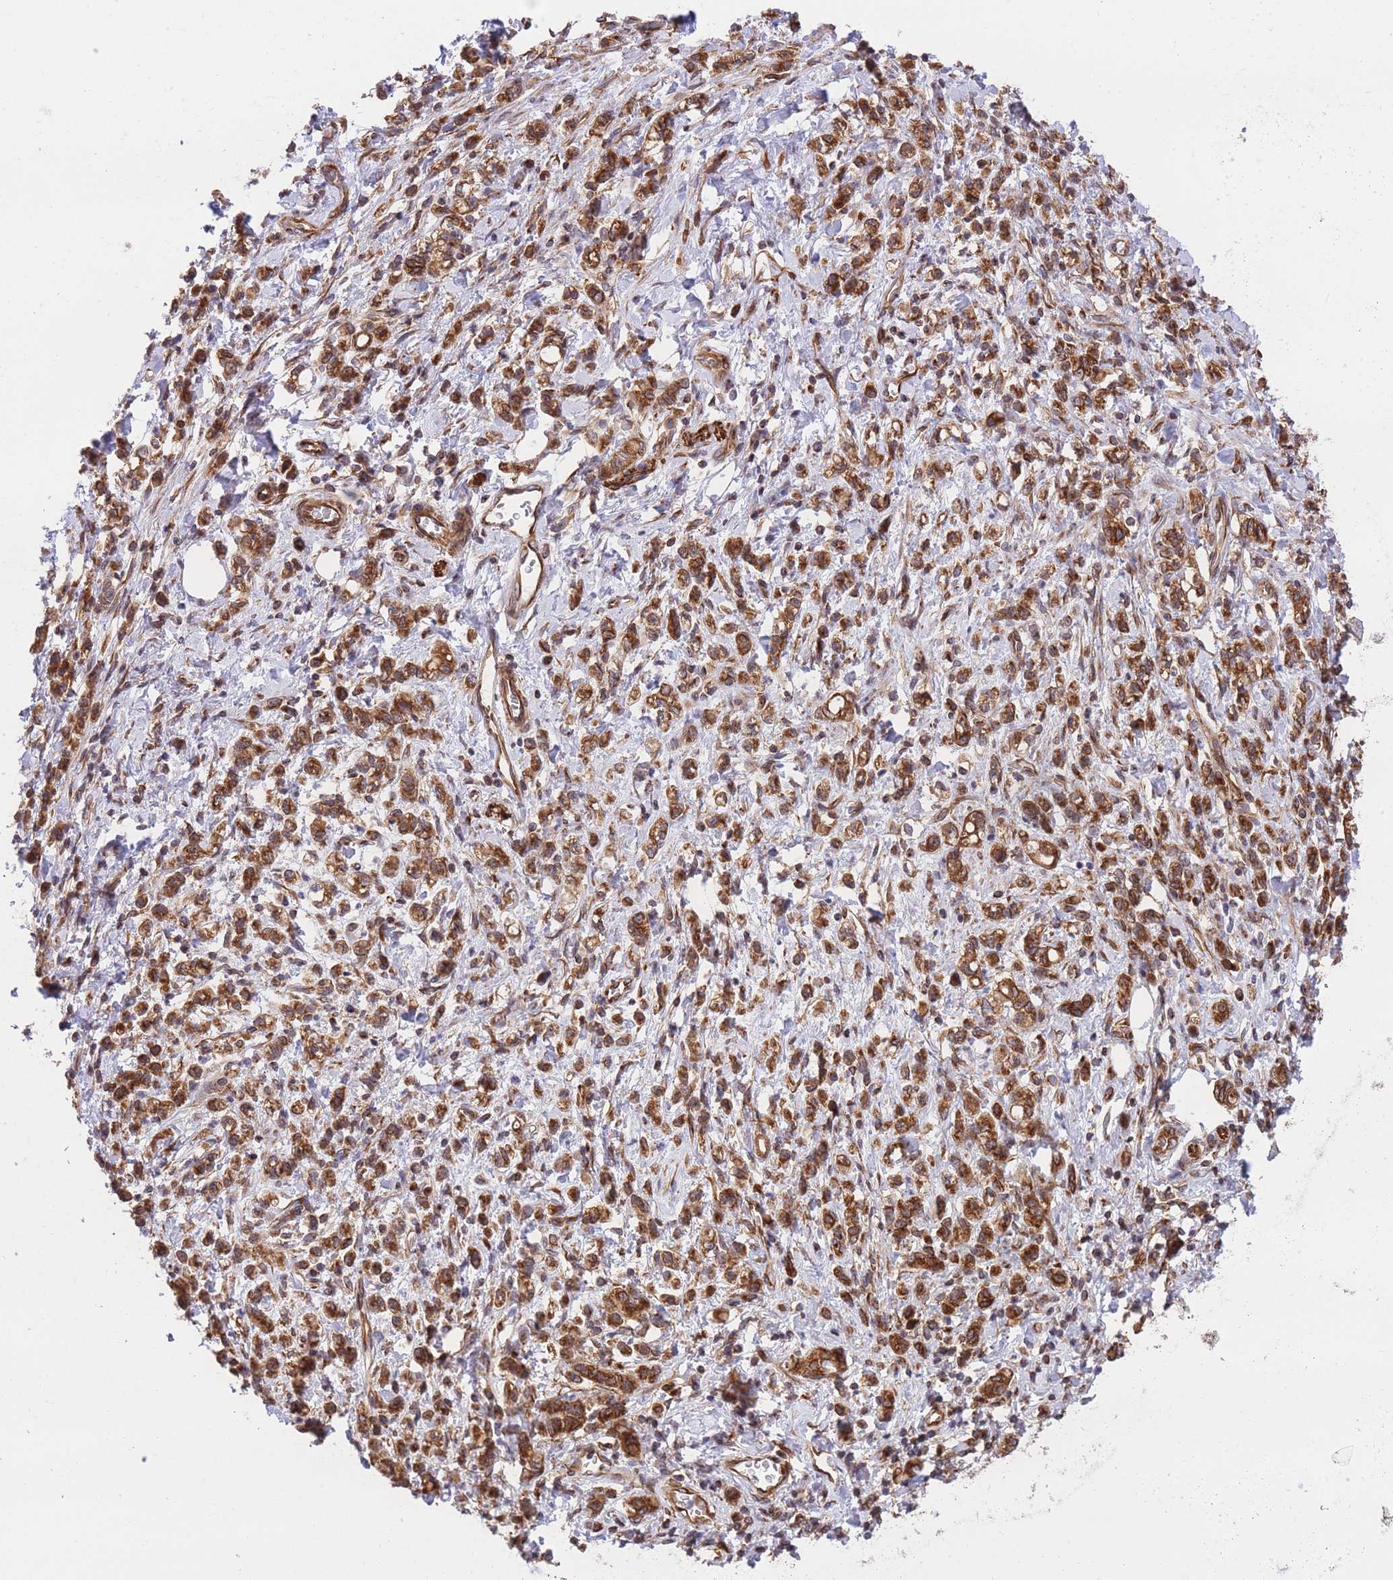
{"staining": {"intensity": "strong", "quantity": ">75%", "location": "cytoplasmic/membranous"}, "tissue": "stomach cancer", "cell_type": "Tumor cells", "image_type": "cancer", "snomed": [{"axis": "morphology", "description": "Adenocarcinoma, NOS"}, {"axis": "topography", "description": "Stomach"}], "caption": "Stomach cancer (adenocarcinoma) stained for a protein (brown) demonstrates strong cytoplasmic/membranous positive positivity in about >75% of tumor cells.", "gene": "EXOSC8", "patient": {"sex": "male", "age": 77}}